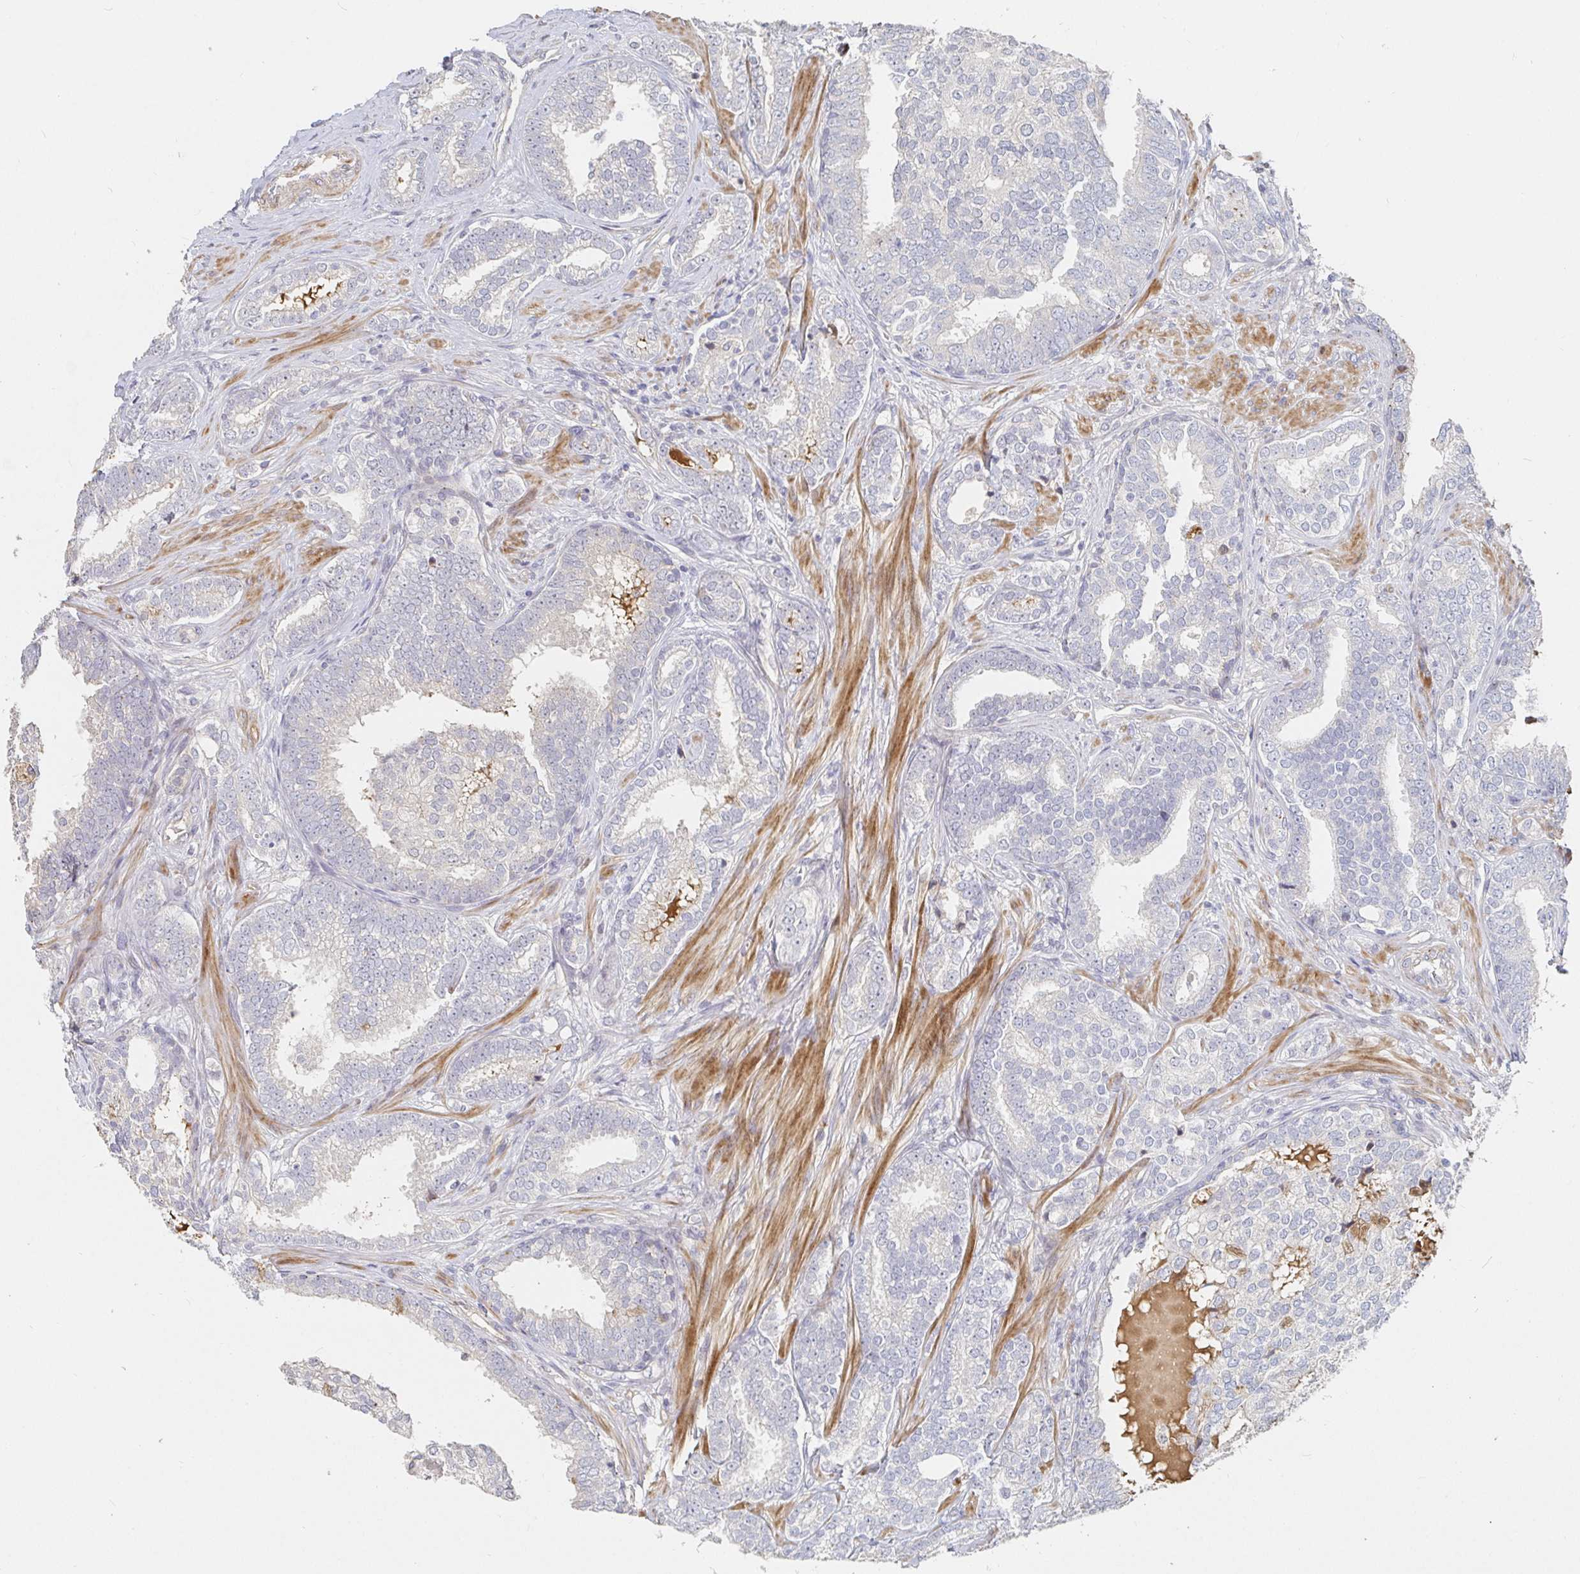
{"staining": {"intensity": "negative", "quantity": "none", "location": "none"}, "tissue": "prostate cancer", "cell_type": "Tumor cells", "image_type": "cancer", "snomed": [{"axis": "morphology", "description": "Adenocarcinoma, High grade"}, {"axis": "topography", "description": "Prostate"}], "caption": "Protein analysis of prostate high-grade adenocarcinoma exhibits no significant positivity in tumor cells. (IHC, brightfield microscopy, high magnification).", "gene": "NME9", "patient": {"sex": "male", "age": 72}}